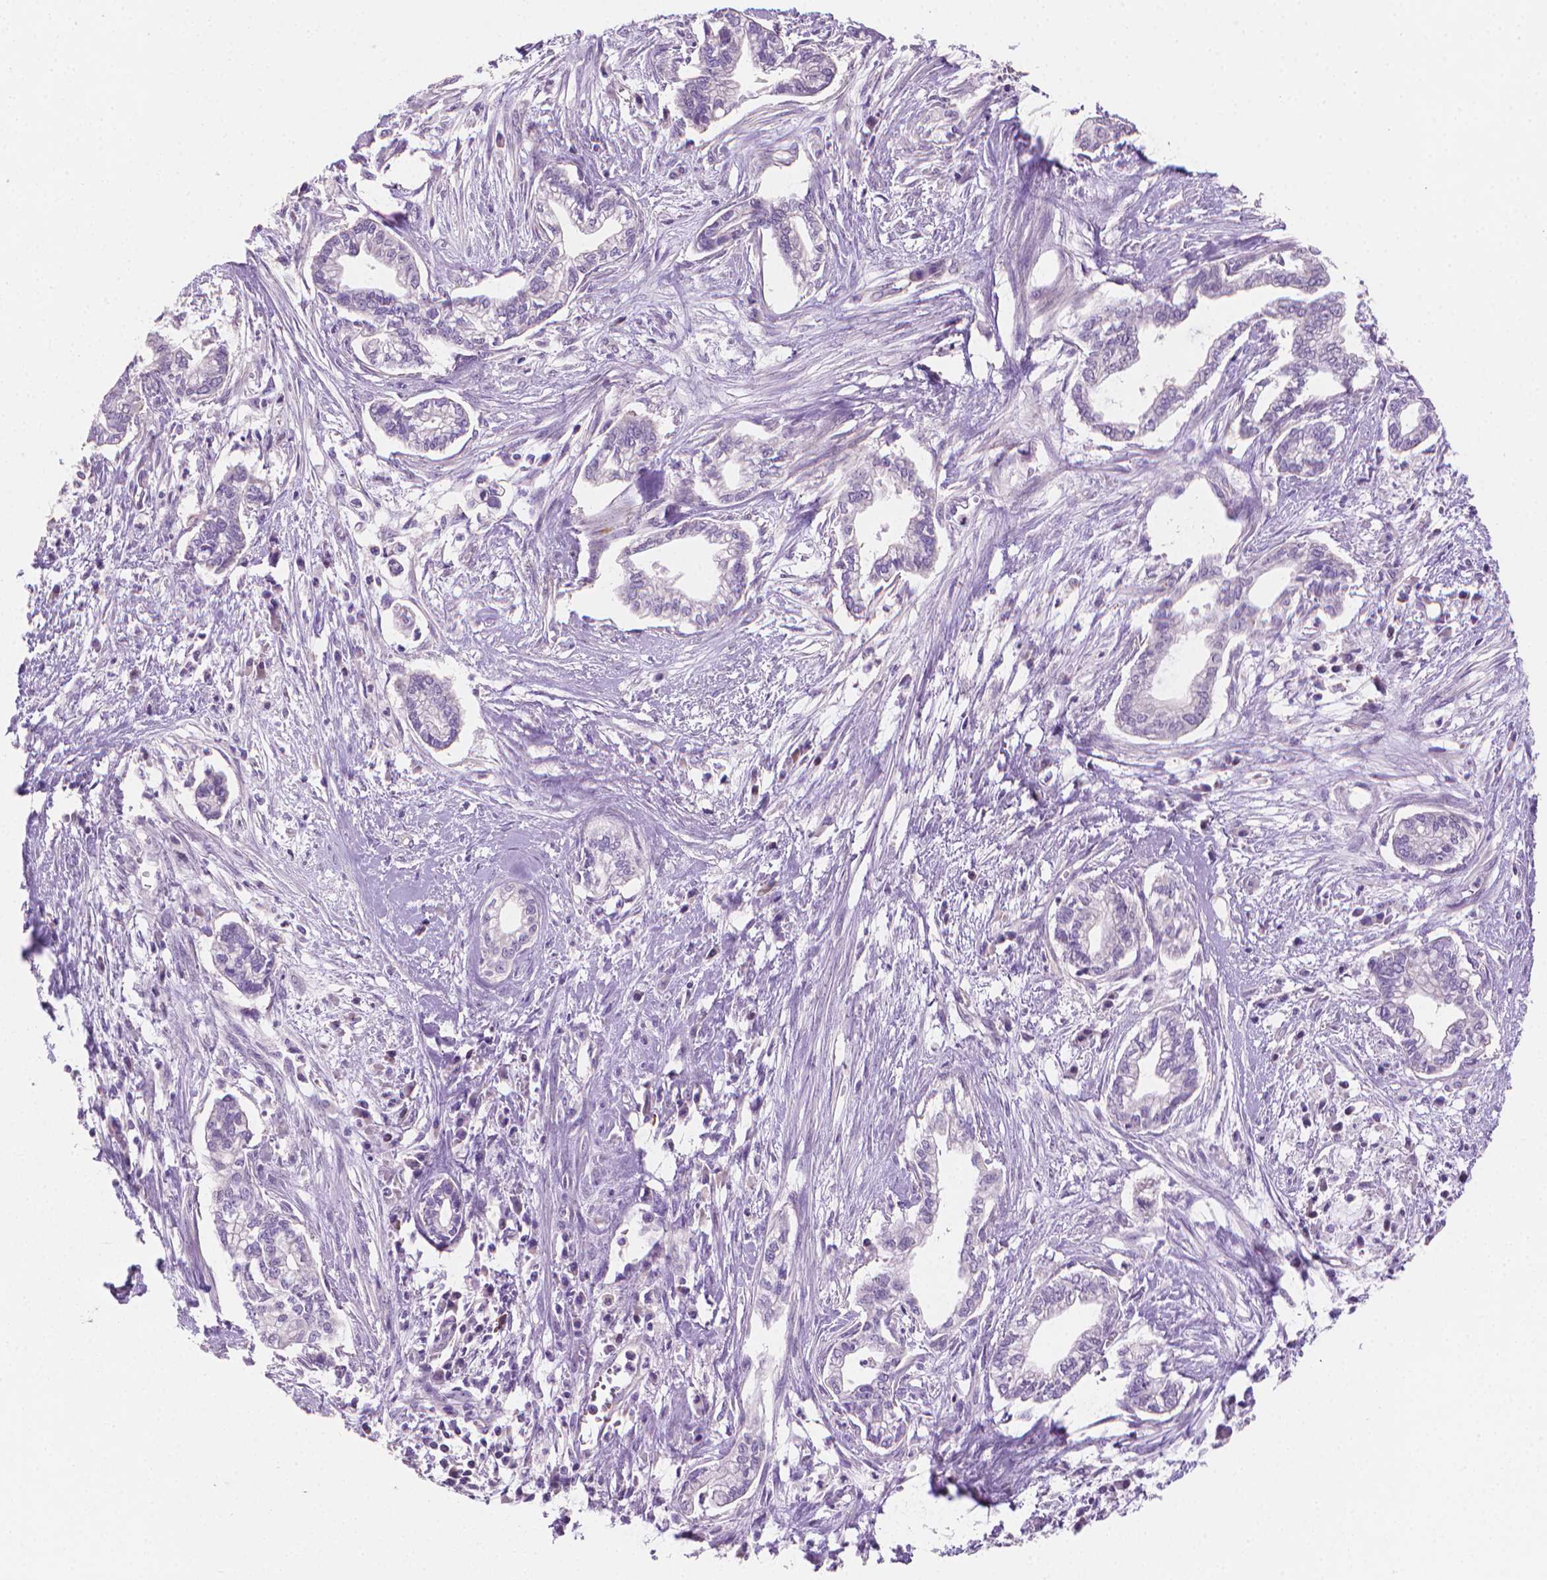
{"staining": {"intensity": "negative", "quantity": "none", "location": "none"}, "tissue": "cervical cancer", "cell_type": "Tumor cells", "image_type": "cancer", "snomed": [{"axis": "morphology", "description": "Adenocarcinoma, NOS"}, {"axis": "topography", "description": "Cervix"}], "caption": "A high-resolution image shows IHC staining of cervical cancer, which reveals no significant expression in tumor cells.", "gene": "CLXN", "patient": {"sex": "female", "age": 62}}